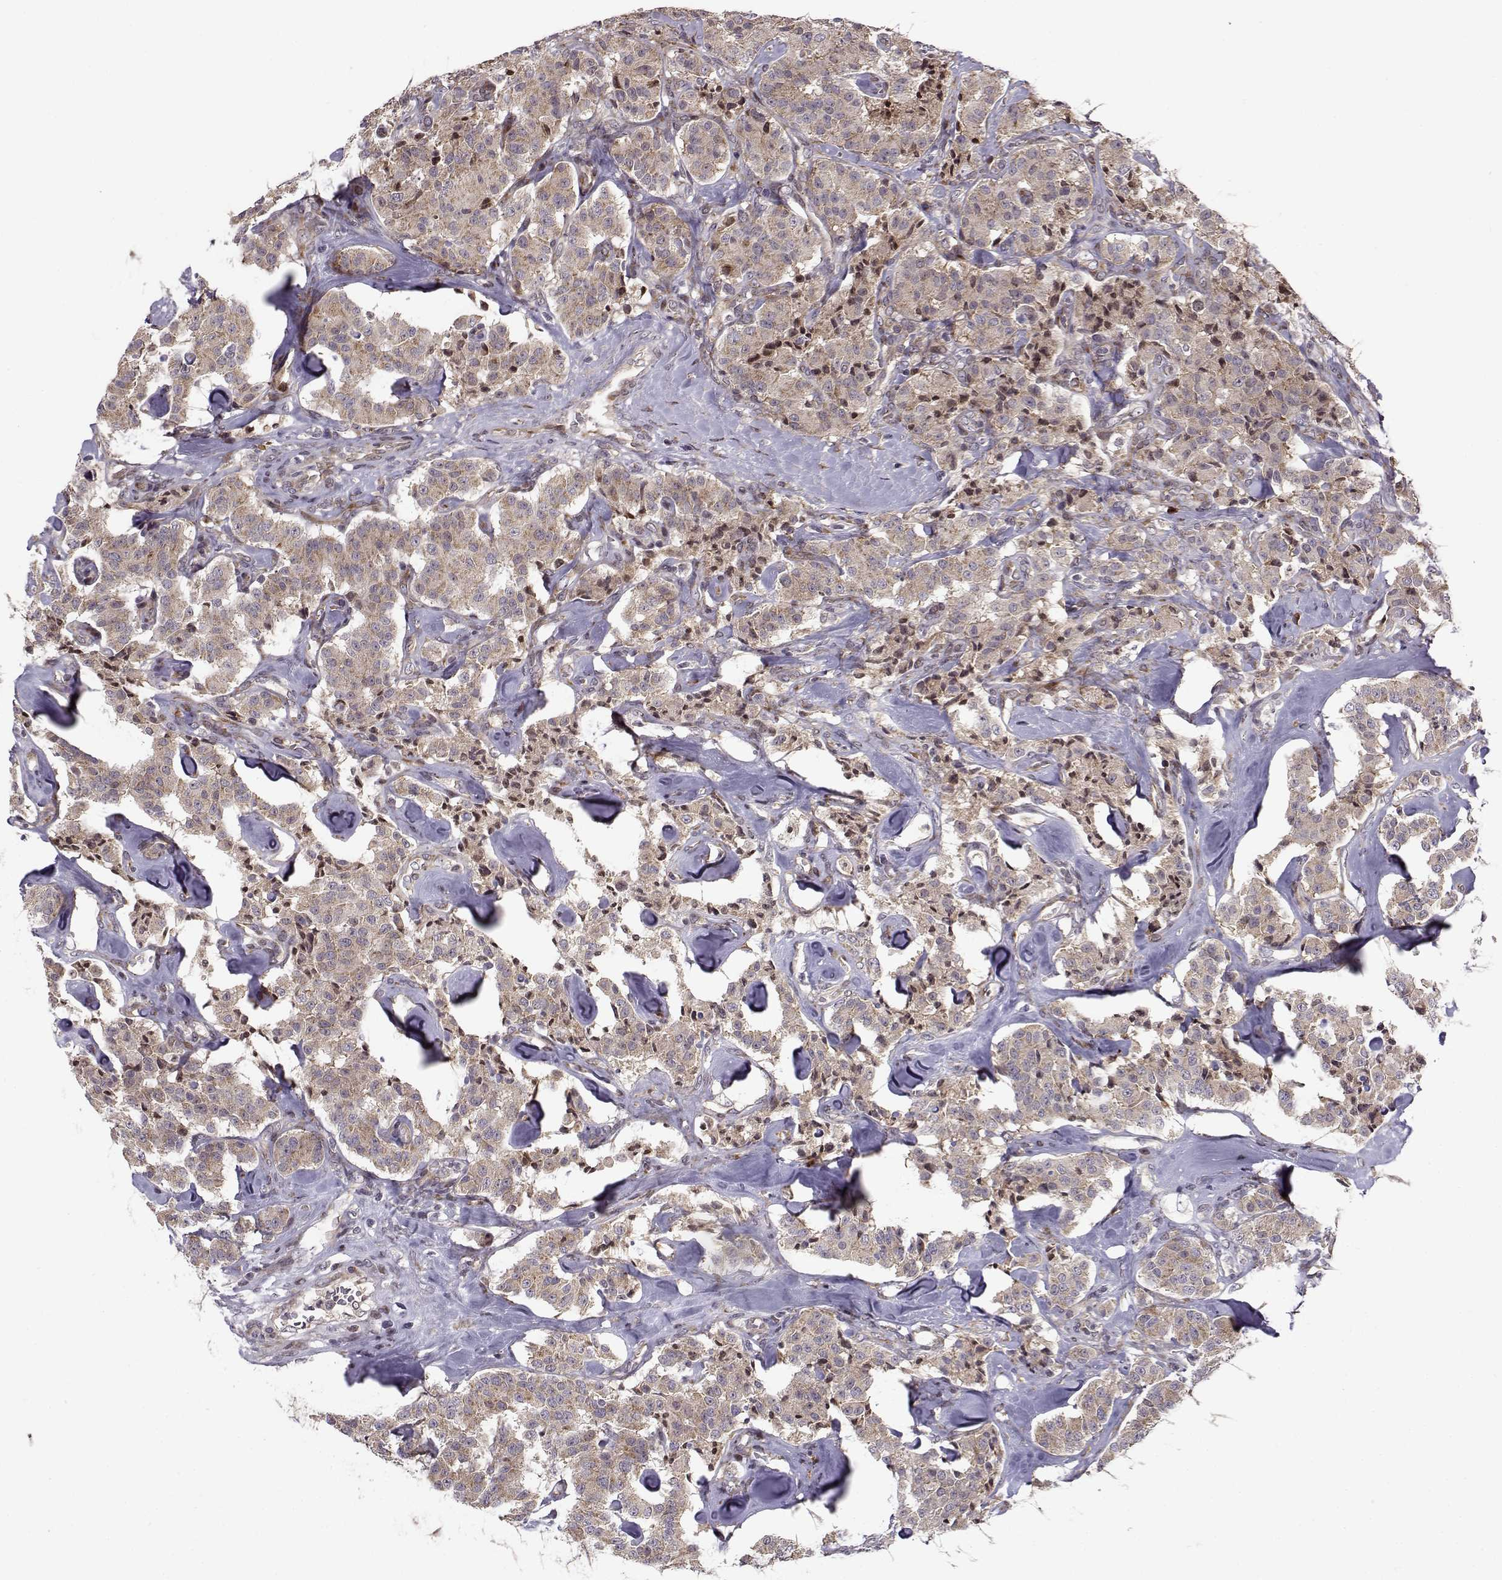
{"staining": {"intensity": "weak", "quantity": ">75%", "location": "cytoplasmic/membranous"}, "tissue": "carcinoid", "cell_type": "Tumor cells", "image_type": "cancer", "snomed": [{"axis": "morphology", "description": "Carcinoid, malignant, NOS"}, {"axis": "topography", "description": "Pancreas"}], "caption": "Immunohistochemistry (IHC) (DAB) staining of malignant carcinoid exhibits weak cytoplasmic/membranous protein staining in approximately >75% of tumor cells. Using DAB (brown) and hematoxylin (blue) stains, captured at high magnification using brightfield microscopy.", "gene": "RPL31", "patient": {"sex": "male", "age": 41}}